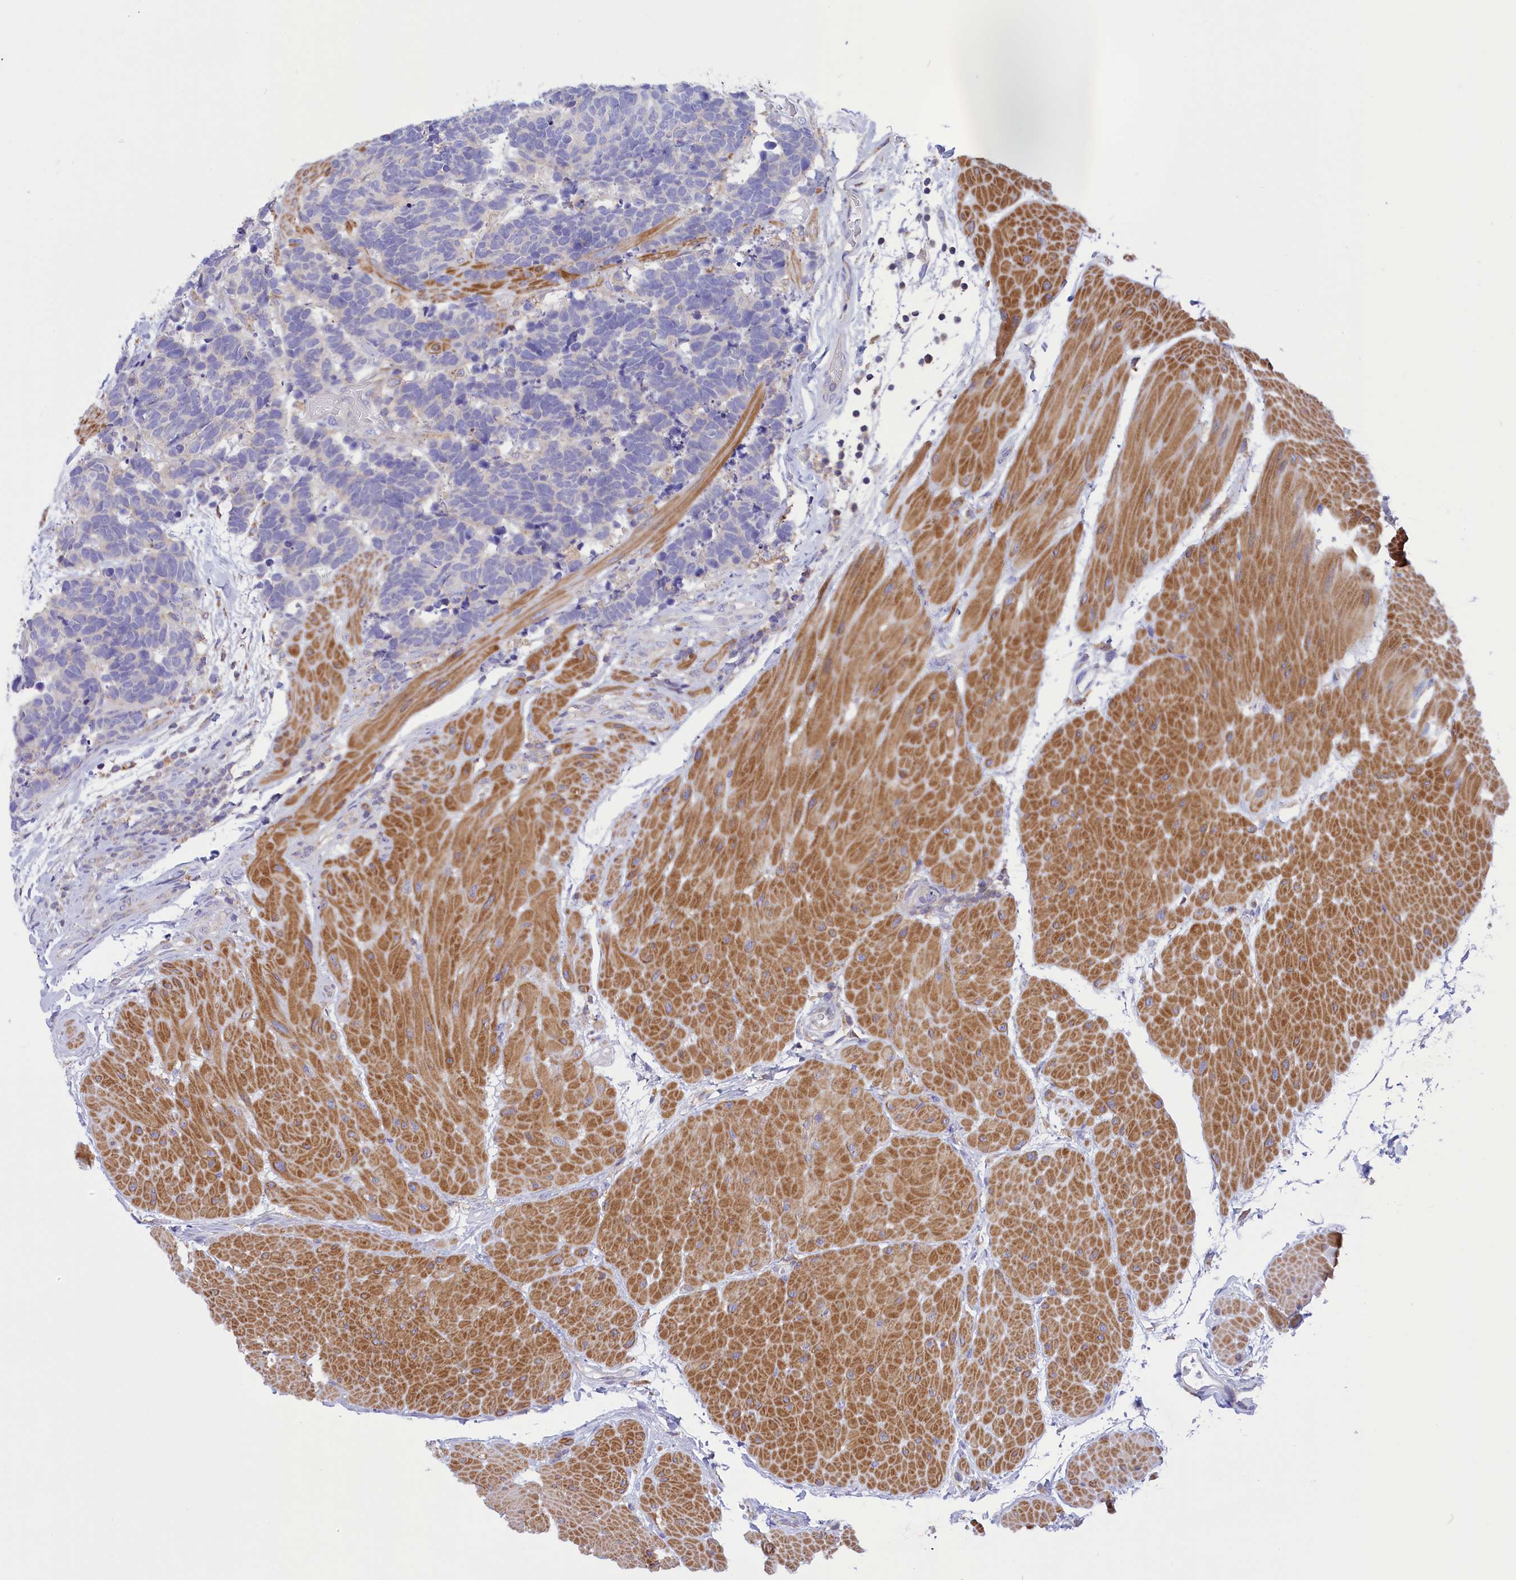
{"staining": {"intensity": "negative", "quantity": "none", "location": "none"}, "tissue": "carcinoid", "cell_type": "Tumor cells", "image_type": "cancer", "snomed": [{"axis": "morphology", "description": "Carcinoma, NOS"}, {"axis": "morphology", "description": "Carcinoid, malignant, NOS"}, {"axis": "topography", "description": "Urinary bladder"}], "caption": "Micrograph shows no protein expression in tumor cells of carcinoma tissue.", "gene": "CORO7-PAM16", "patient": {"sex": "male", "age": 57}}